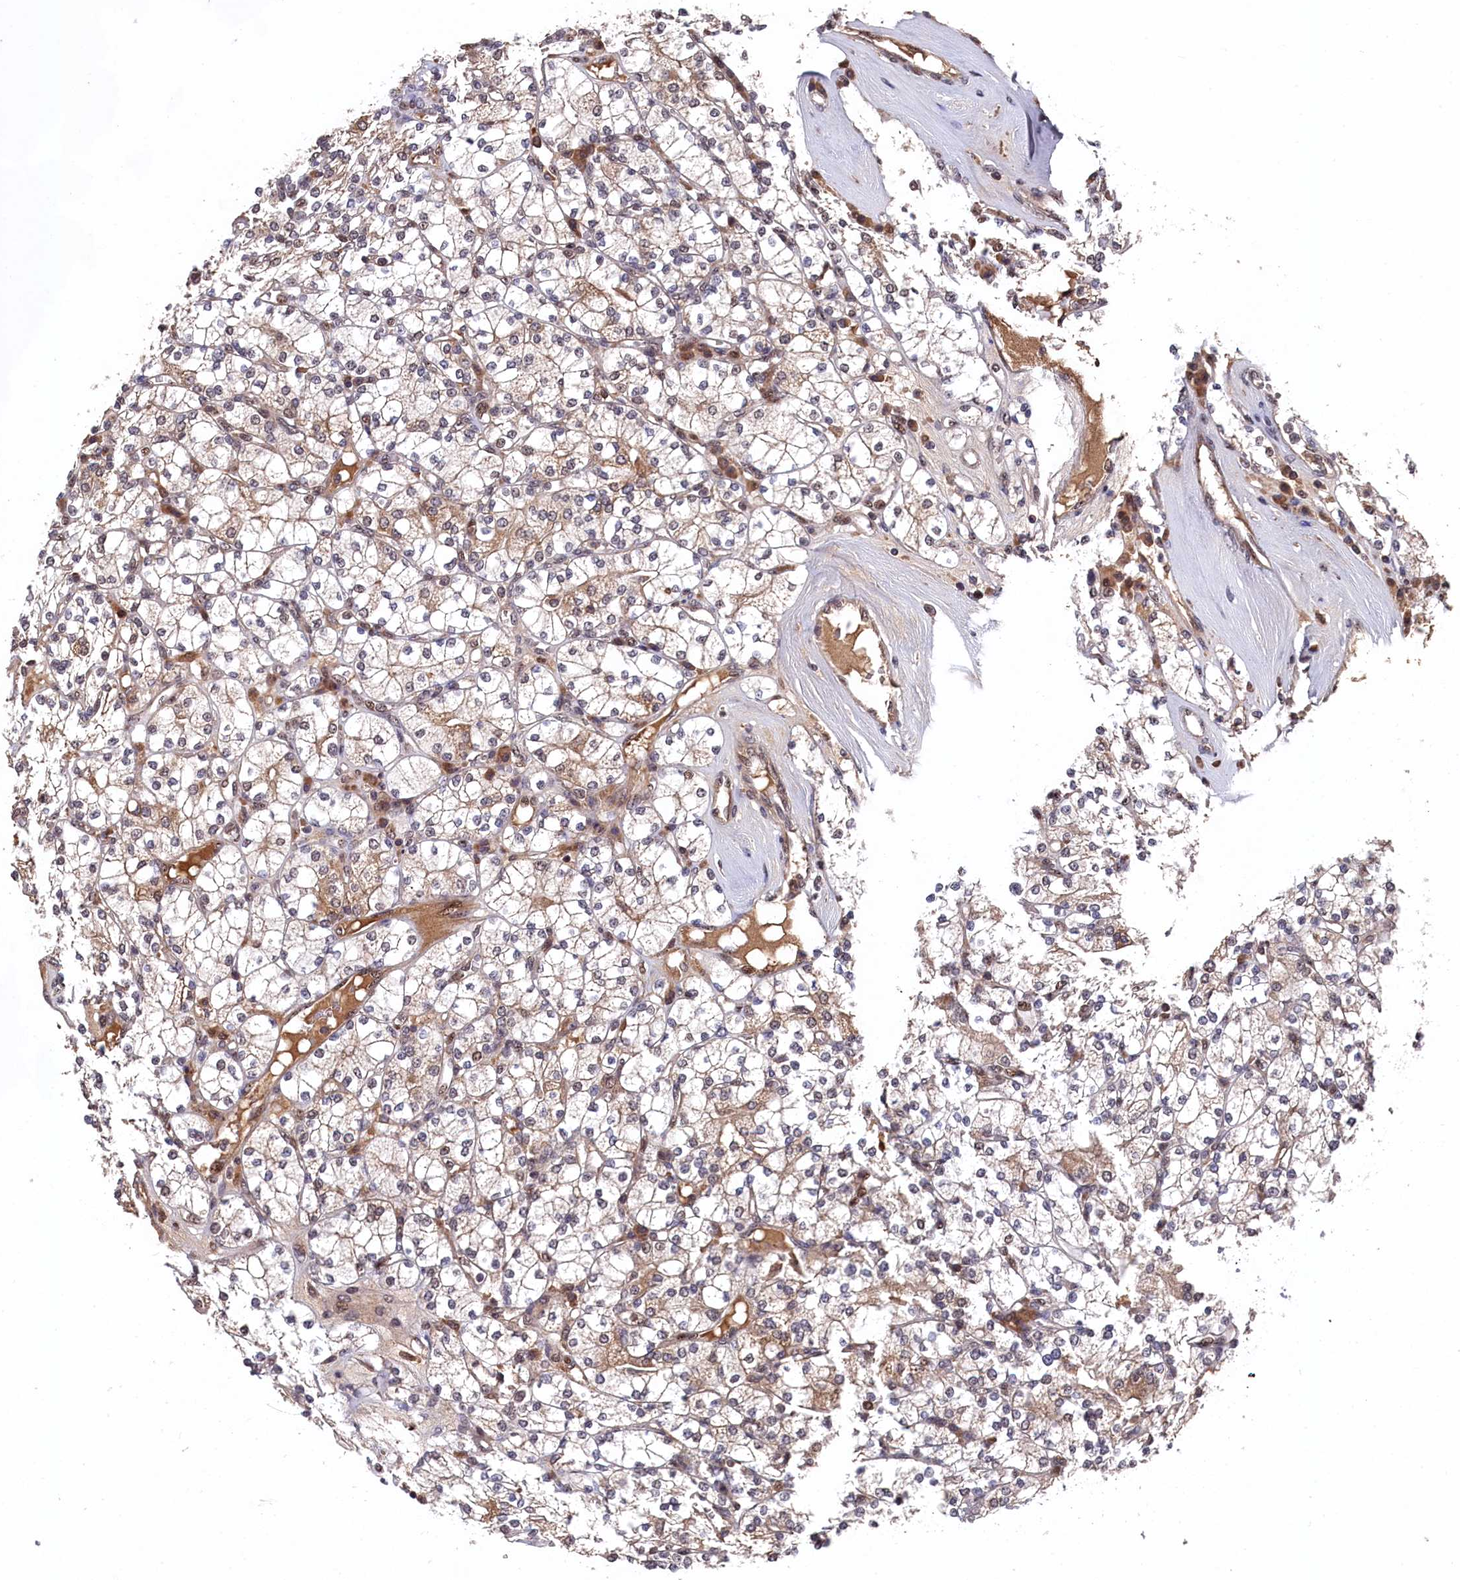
{"staining": {"intensity": "weak", "quantity": ">75%", "location": "cytoplasmic/membranous"}, "tissue": "renal cancer", "cell_type": "Tumor cells", "image_type": "cancer", "snomed": [{"axis": "morphology", "description": "Adenocarcinoma, NOS"}, {"axis": "topography", "description": "Kidney"}], "caption": "Protein staining of renal adenocarcinoma tissue shows weak cytoplasmic/membranous positivity in approximately >75% of tumor cells. (DAB (3,3'-diaminobenzidine) IHC, brown staining for protein, blue staining for nuclei).", "gene": "CLPX", "patient": {"sex": "male", "age": 77}}